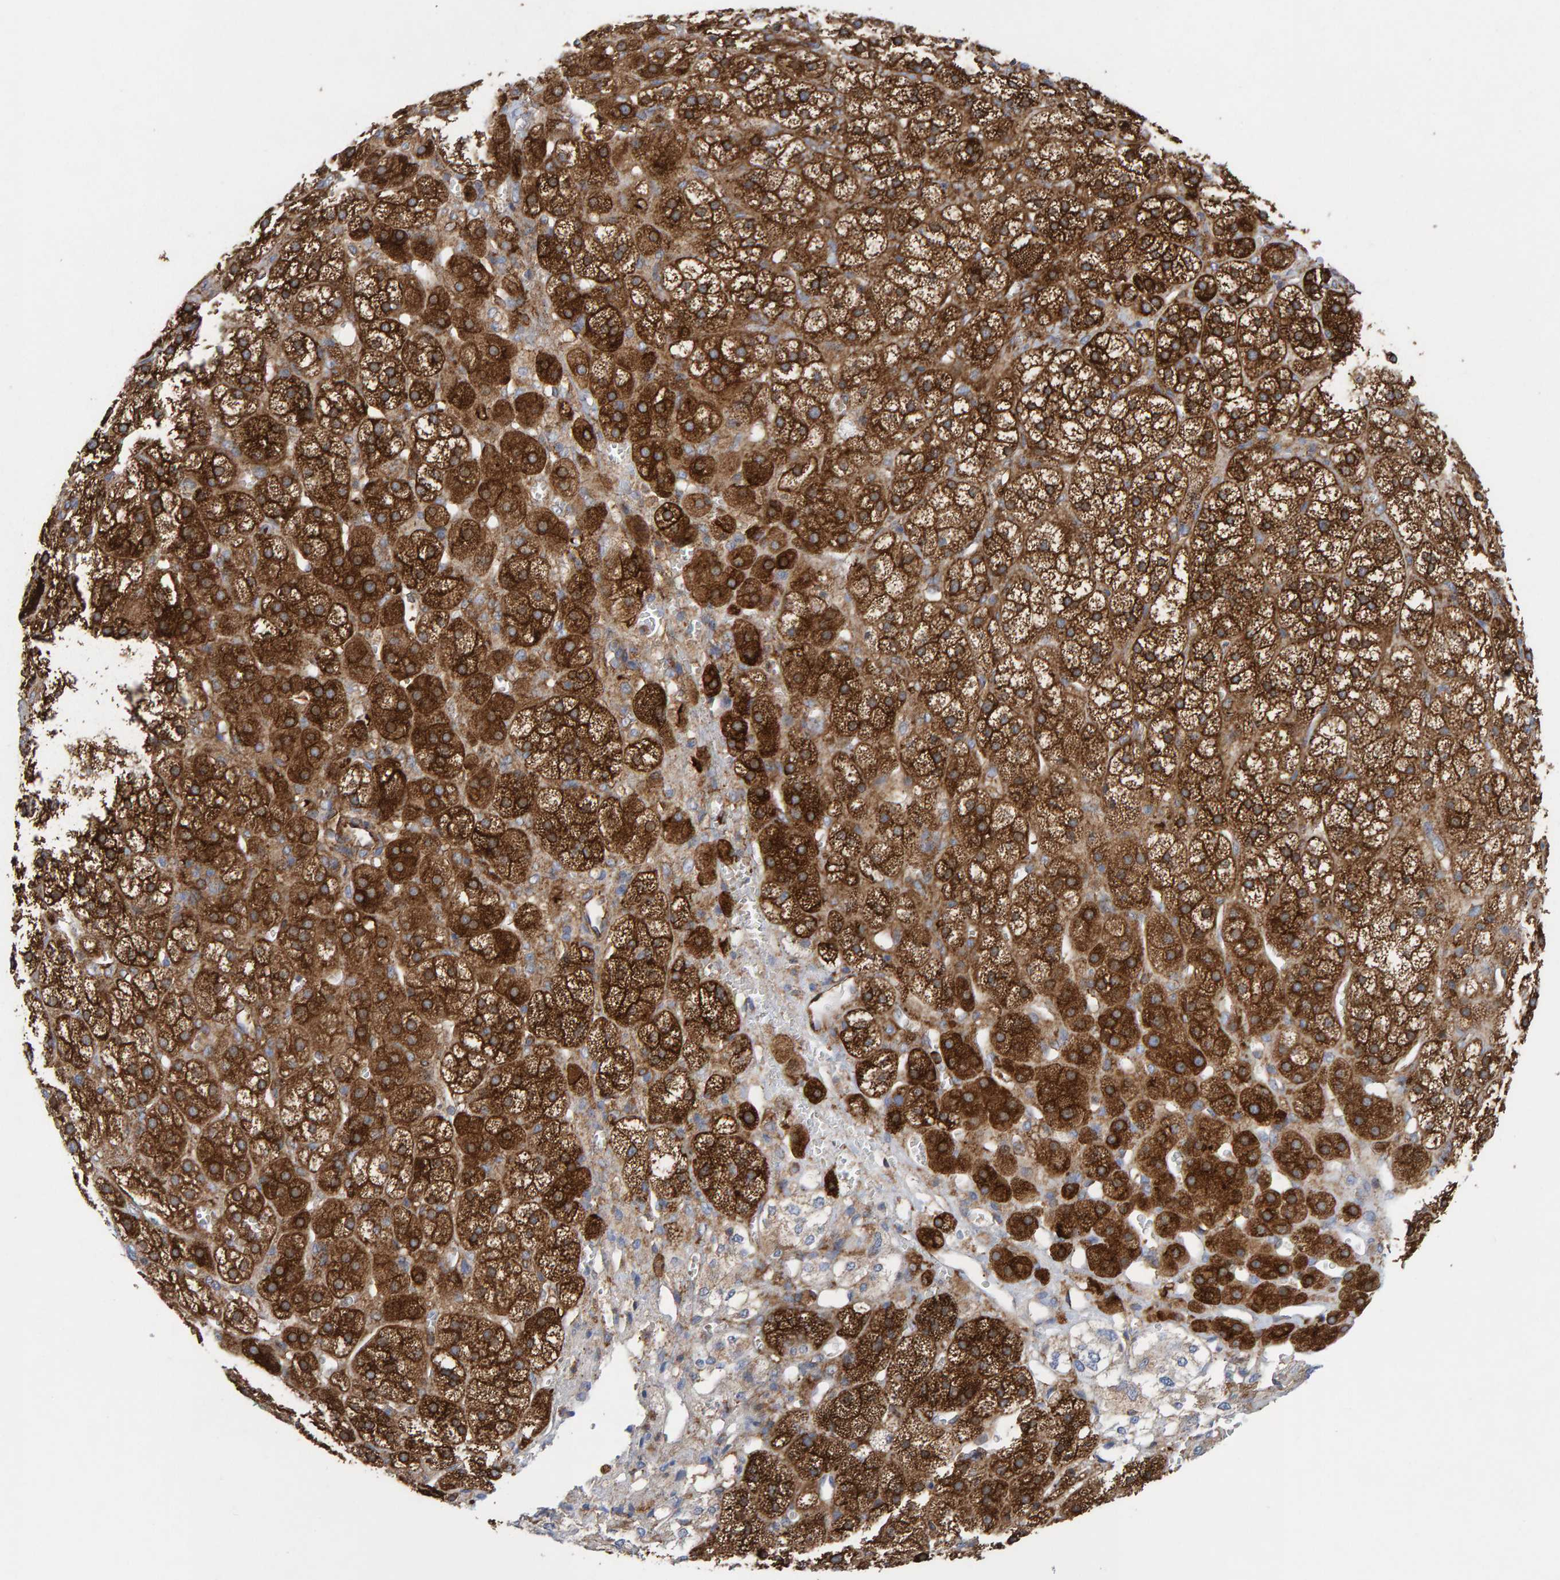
{"staining": {"intensity": "strong", "quantity": ">75%", "location": "cytoplasmic/membranous"}, "tissue": "adrenal gland", "cell_type": "Glandular cells", "image_type": "normal", "snomed": [{"axis": "morphology", "description": "Normal tissue, NOS"}, {"axis": "topography", "description": "Adrenal gland"}], "caption": "Immunohistochemistry (IHC) (DAB (3,3'-diaminobenzidine)) staining of normal human adrenal gland exhibits strong cytoplasmic/membranous protein staining in about >75% of glandular cells.", "gene": "MVP", "patient": {"sex": "male", "age": 56}}